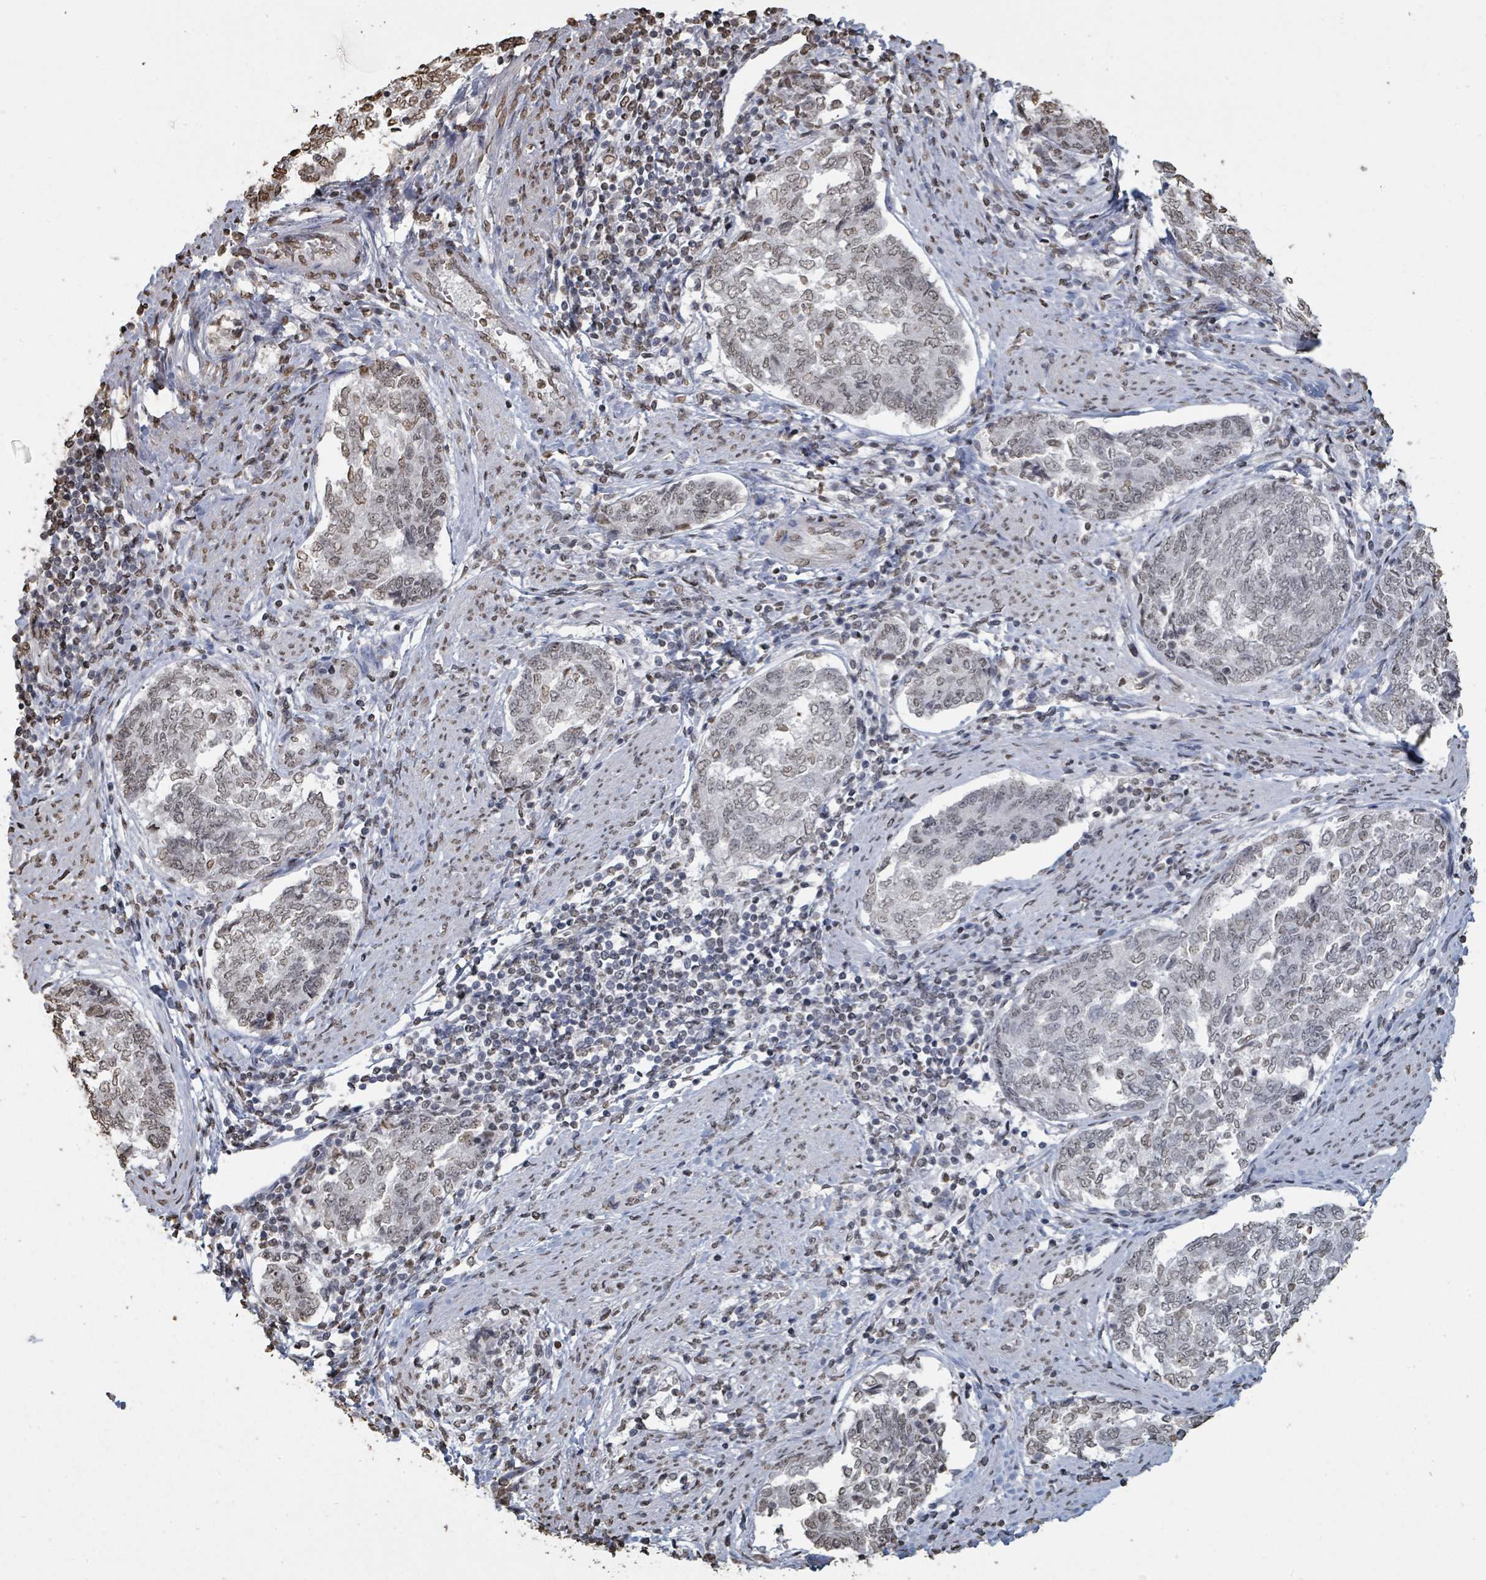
{"staining": {"intensity": "weak", "quantity": "25%-75%", "location": "nuclear"}, "tissue": "endometrial cancer", "cell_type": "Tumor cells", "image_type": "cancer", "snomed": [{"axis": "morphology", "description": "Adenocarcinoma, NOS"}, {"axis": "topography", "description": "Endometrium"}], "caption": "DAB immunohistochemical staining of endometrial cancer demonstrates weak nuclear protein staining in about 25%-75% of tumor cells.", "gene": "MRPS12", "patient": {"sex": "female", "age": 80}}